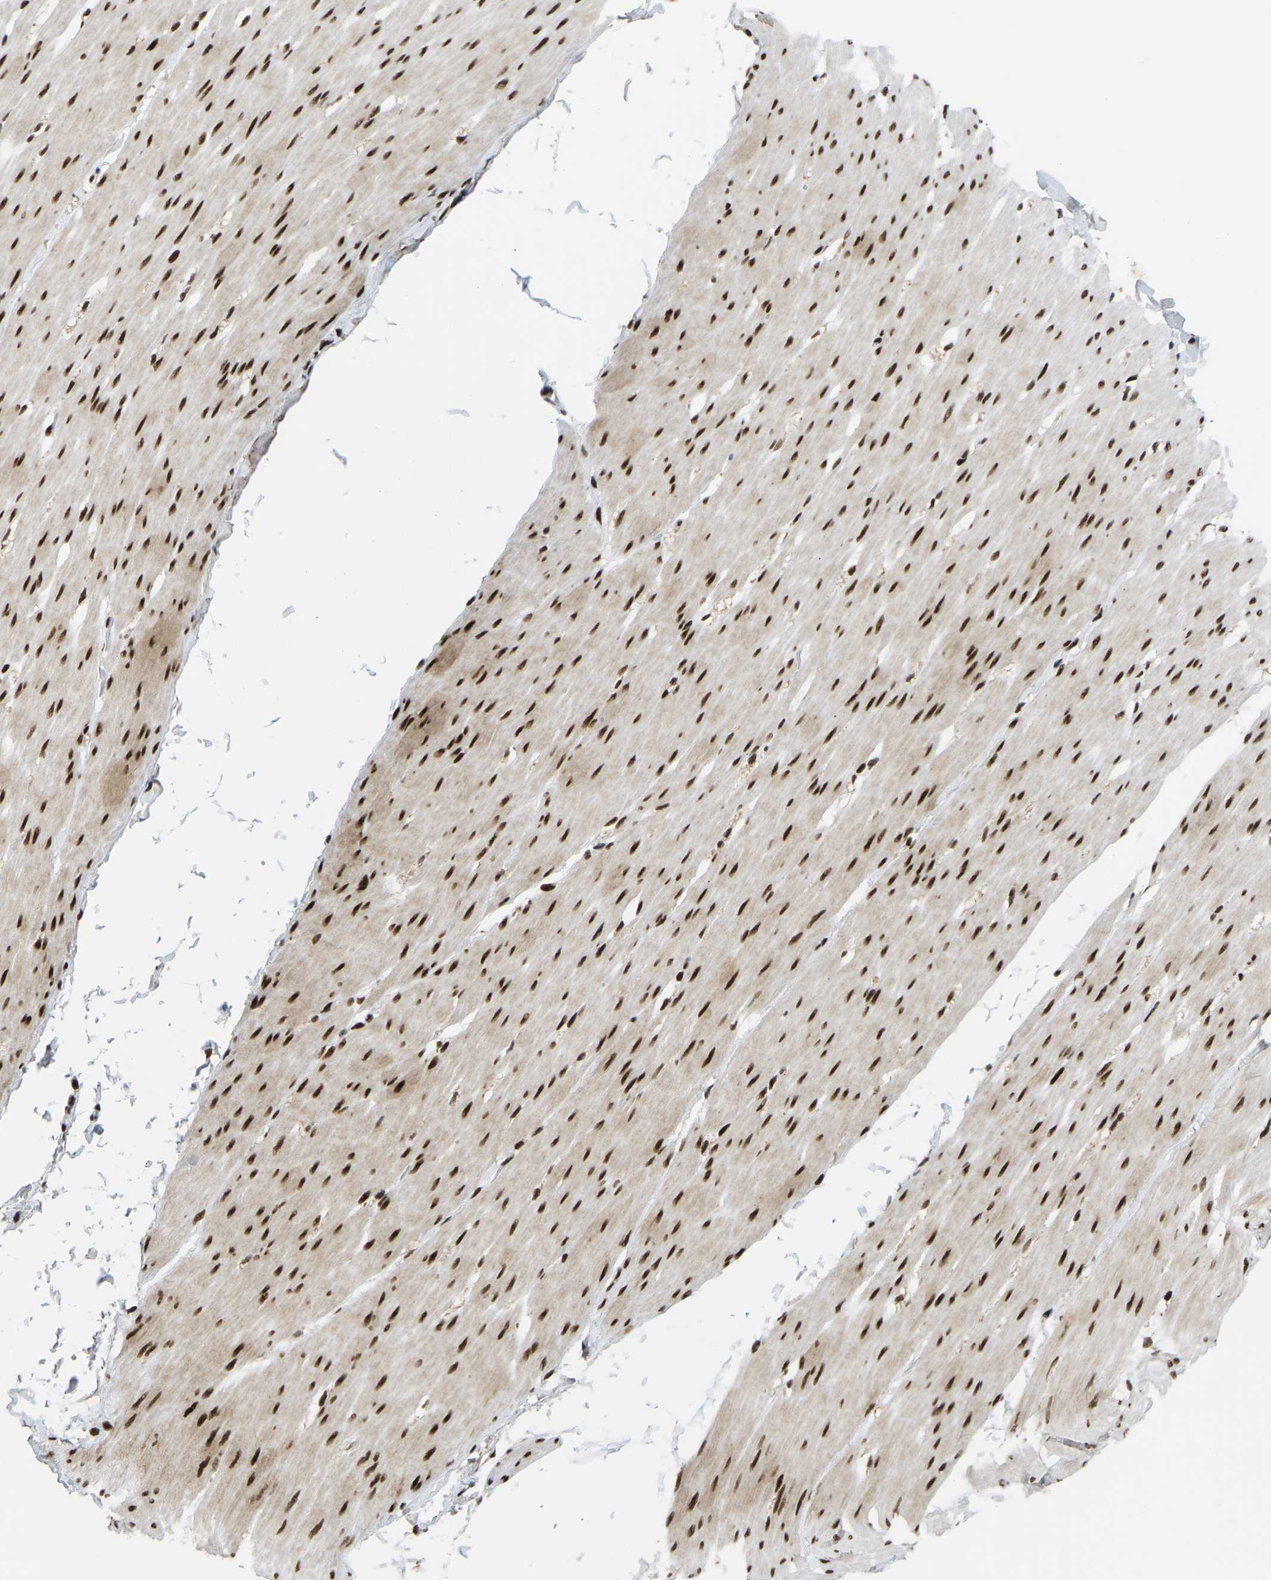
{"staining": {"intensity": "strong", "quantity": ">75%", "location": "cytoplasmic/membranous,nuclear"}, "tissue": "smooth muscle", "cell_type": "Smooth muscle cells", "image_type": "normal", "snomed": [{"axis": "morphology", "description": "Normal tissue, NOS"}, {"axis": "topography", "description": "Smooth muscle"}, {"axis": "topography", "description": "Colon"}], "caption": "High-magnification brightfield microscopy of unremarkable smooth muscle stained with DAB (brown) and counterstained with hematoxylin (blue). smooth muscle cells exhibit strong cytoplasmic/membranous,nuclear positivity is appreciated in approximately>75% of cells.", "gene": "FOXK1", "patient": {"sex": "male", "age": 67}}